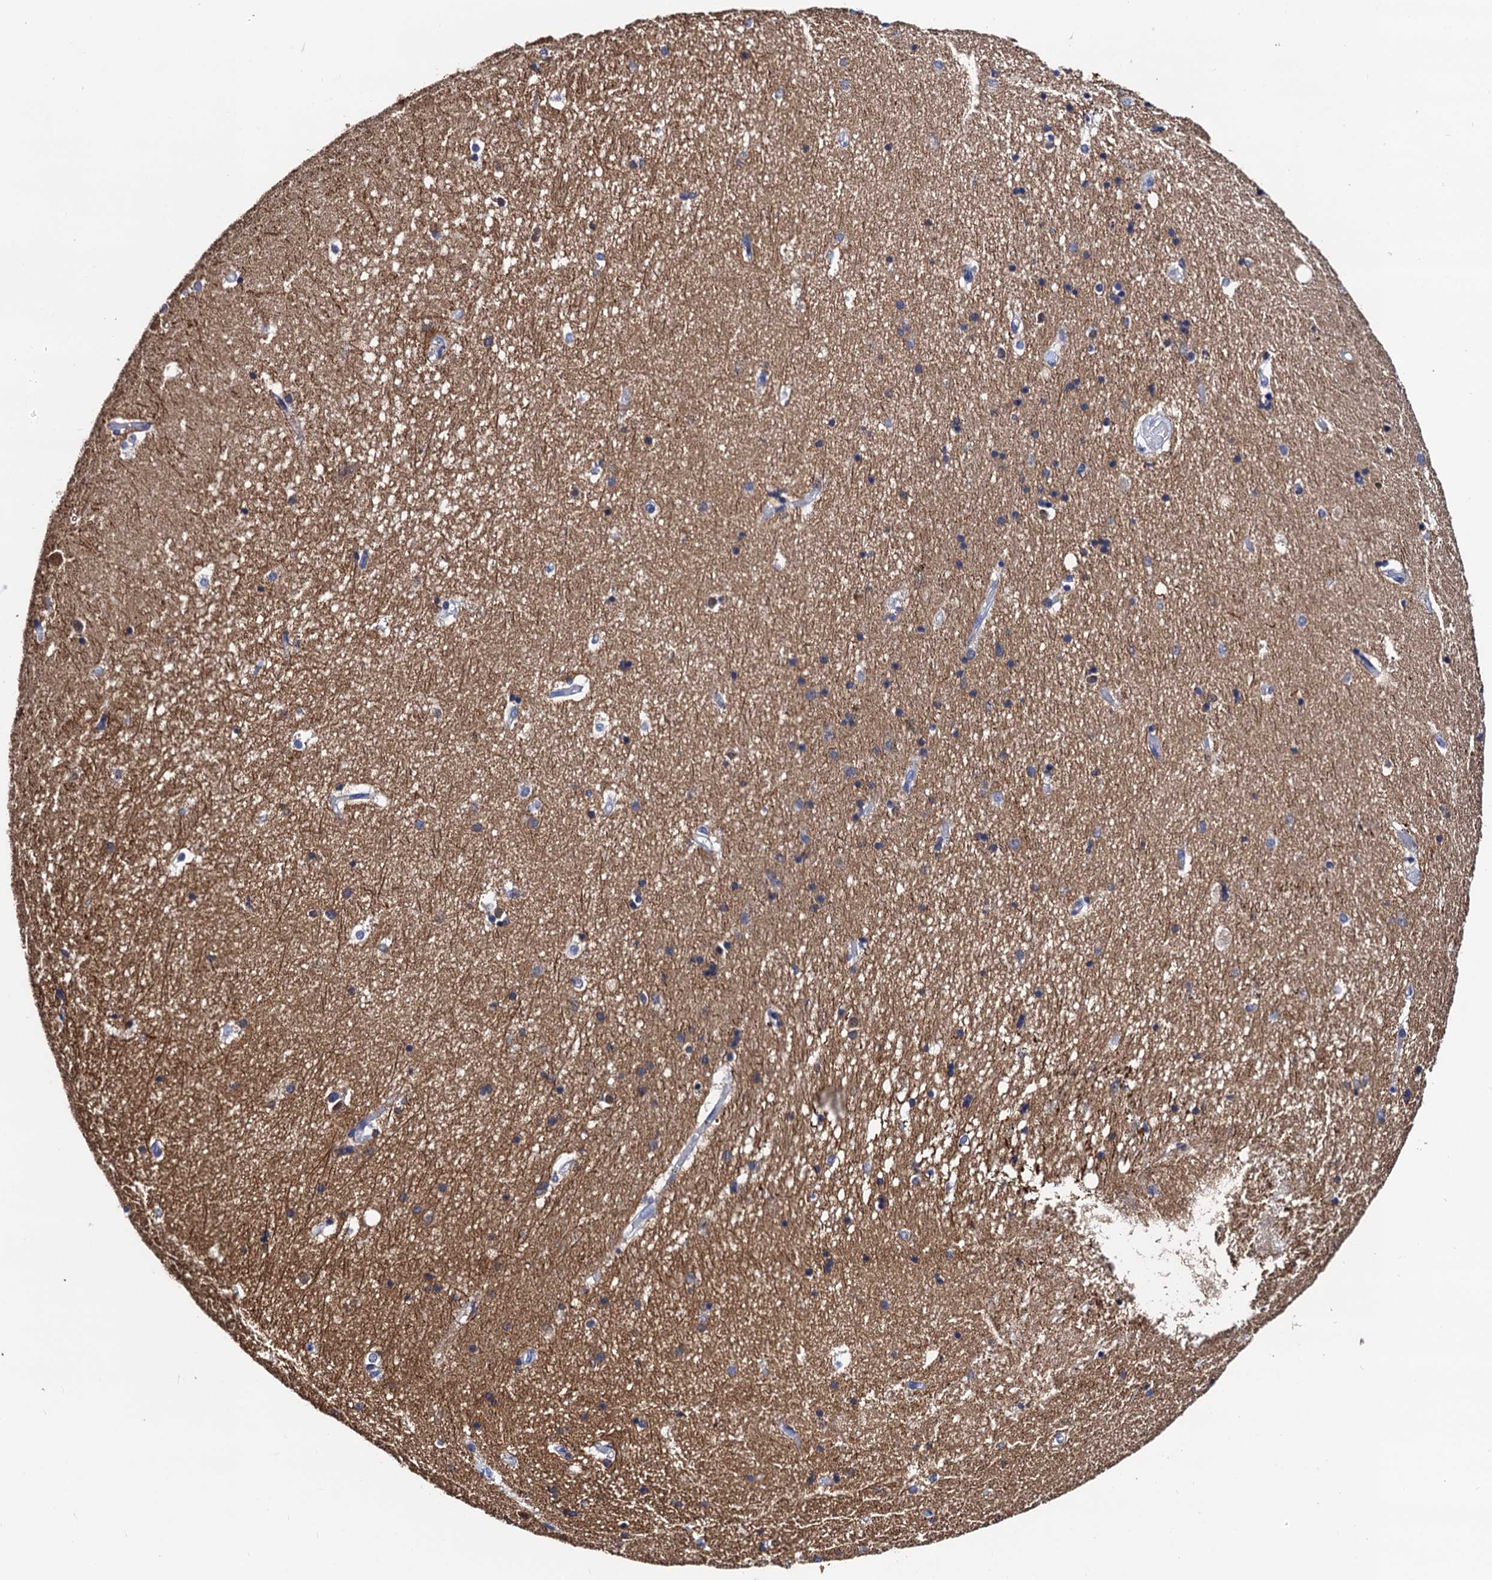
{"staining": {"intensity": "negative", "quantity": "none", "location": "none"}, "tissue": "hippocampus", "cell_type": "Glial cells", "image_type": "normal", "snomed": [{"axis": "morphology", "description": "Normal tissue, NOS"}, {"axis": "topography", "description": "Hippocampus"}], "caption": "IHC of normal hippocampus exhibits no positivity in glial cells. (DAB immunohistochemistry with hematoxylin counter stain).", "gene": "ZDHHC18", "patient": {"sex": "male", "age": 45}}